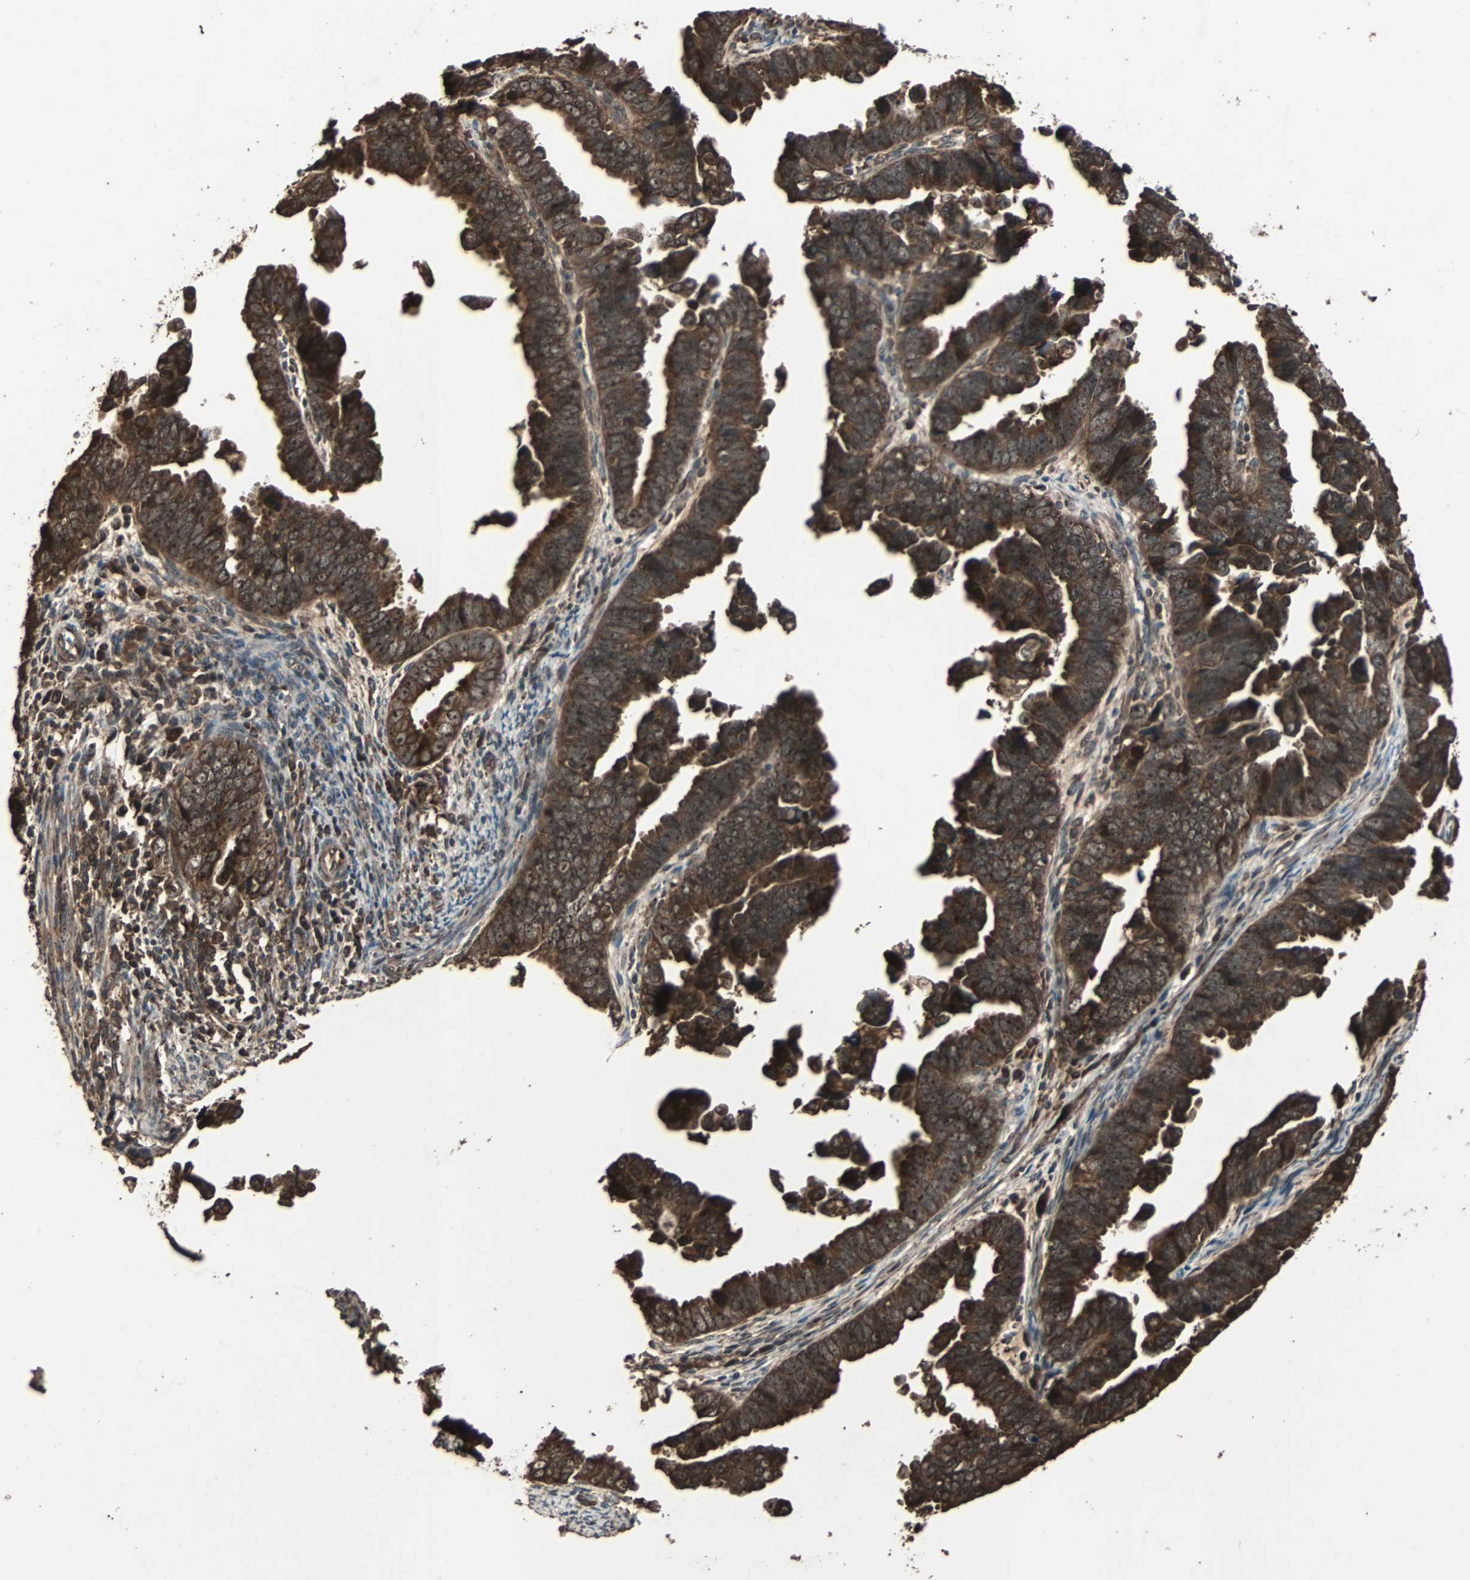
{"staining": {"intensity": "strong", "quantity": ">75%", "location": "cytoplasmic/membranous"}, "tissue": "endometrial cancer", "cell_type": "Tumor cells", "image_type": "cancer", "snomed": [{"axis": "morphology", "description": "Adenocarcinoma, NOS"}, {"axis": "topography", "description": "Endometrium"}], "caption": "The image exhibits immunohistochemical staining of endometrial adenocarcinoma. There is strong cytoplasmic/membranous staining is appreciated in approximately >75% of tumor cells.", "gene": "LAMTOR5", "patient": {"sex": "female", "age": 75}}